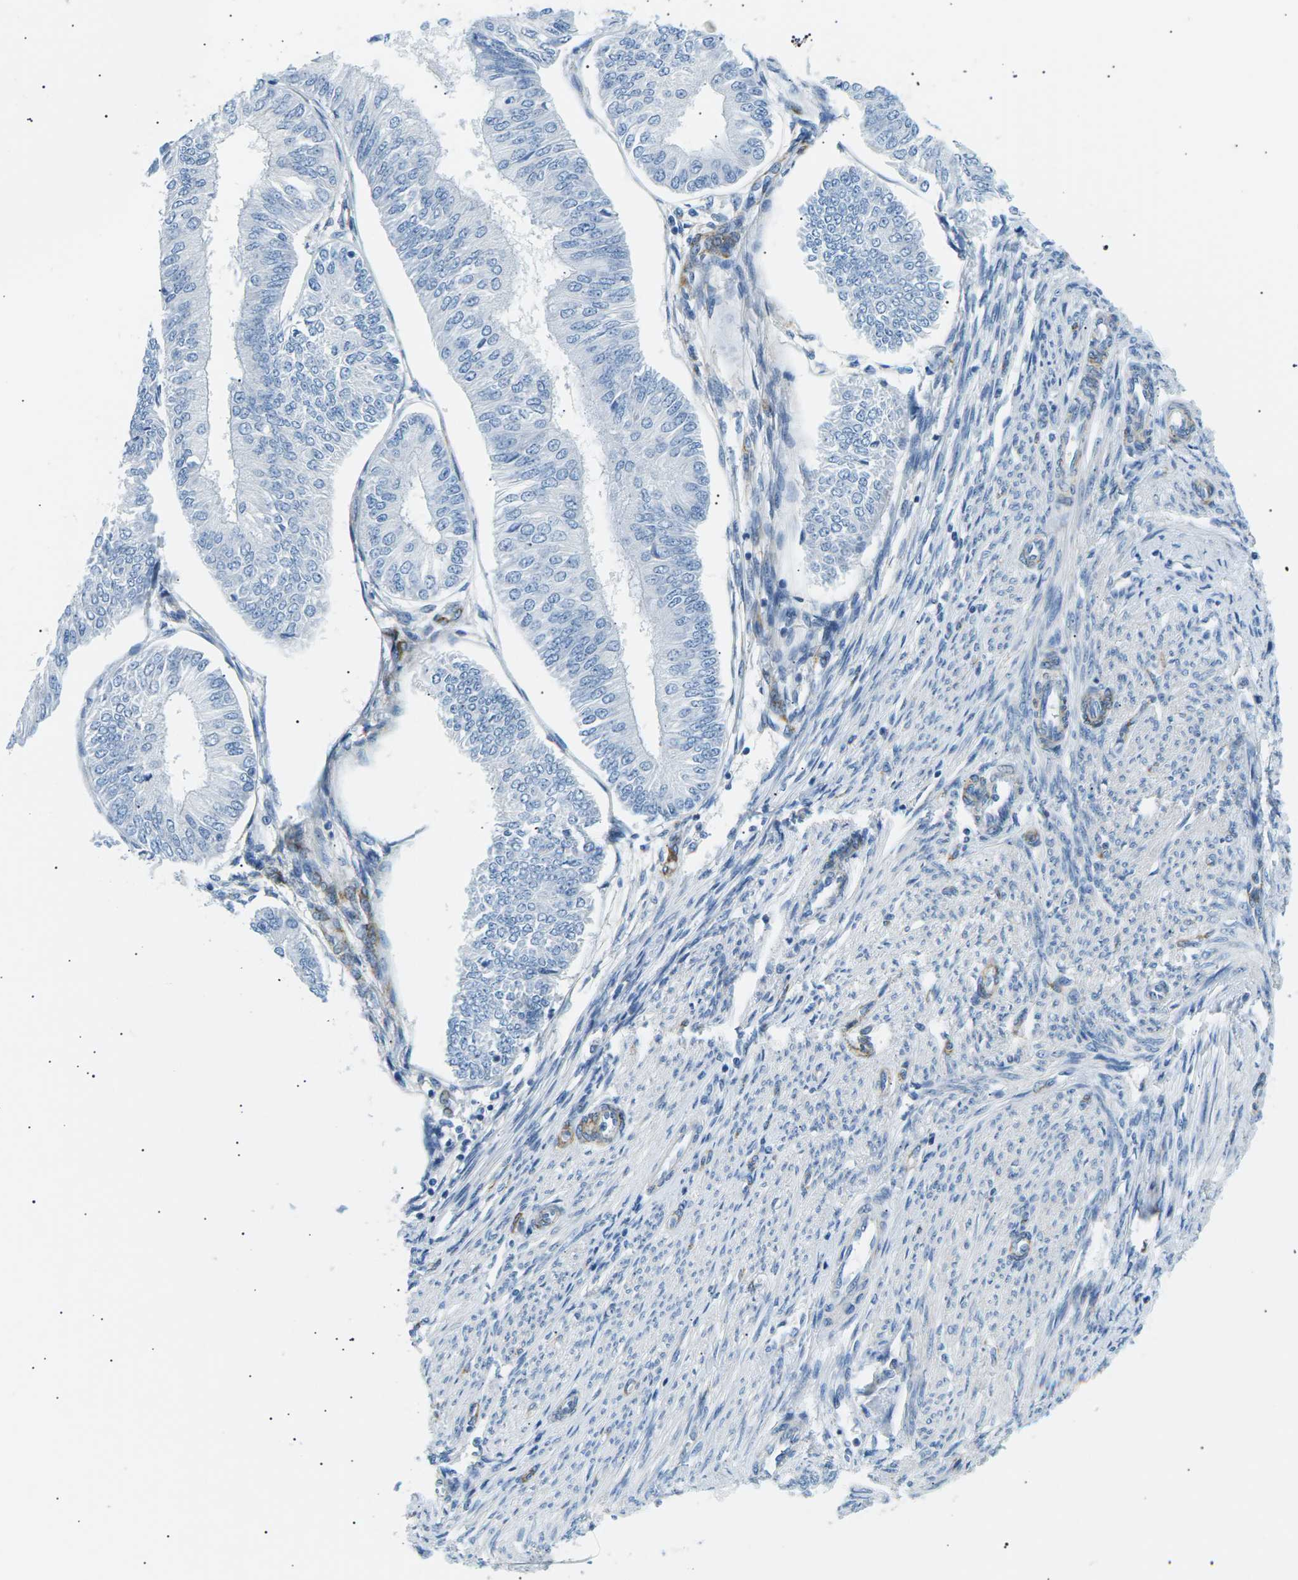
{"staining": {"intensity": "negative", "quantity": "none", "location": "none"}, "tissue": "endometrial cancer", "cell_type": "Tumor cells", "image_type": "cancer", "snomed": [{"axis": "morphology", "description": "Adenocarcinoma, NOS"}, {"axis": "topography", "description": "Endometrium"}], "caption": "This is a photomicrograph of immunohistochemistry (IHC) staining of adenocarcinoma (endometrial), which shows no staining in tumor cells.", "gene": "SEPTIN5", "patient": {"sex": "female", "age": 58}}